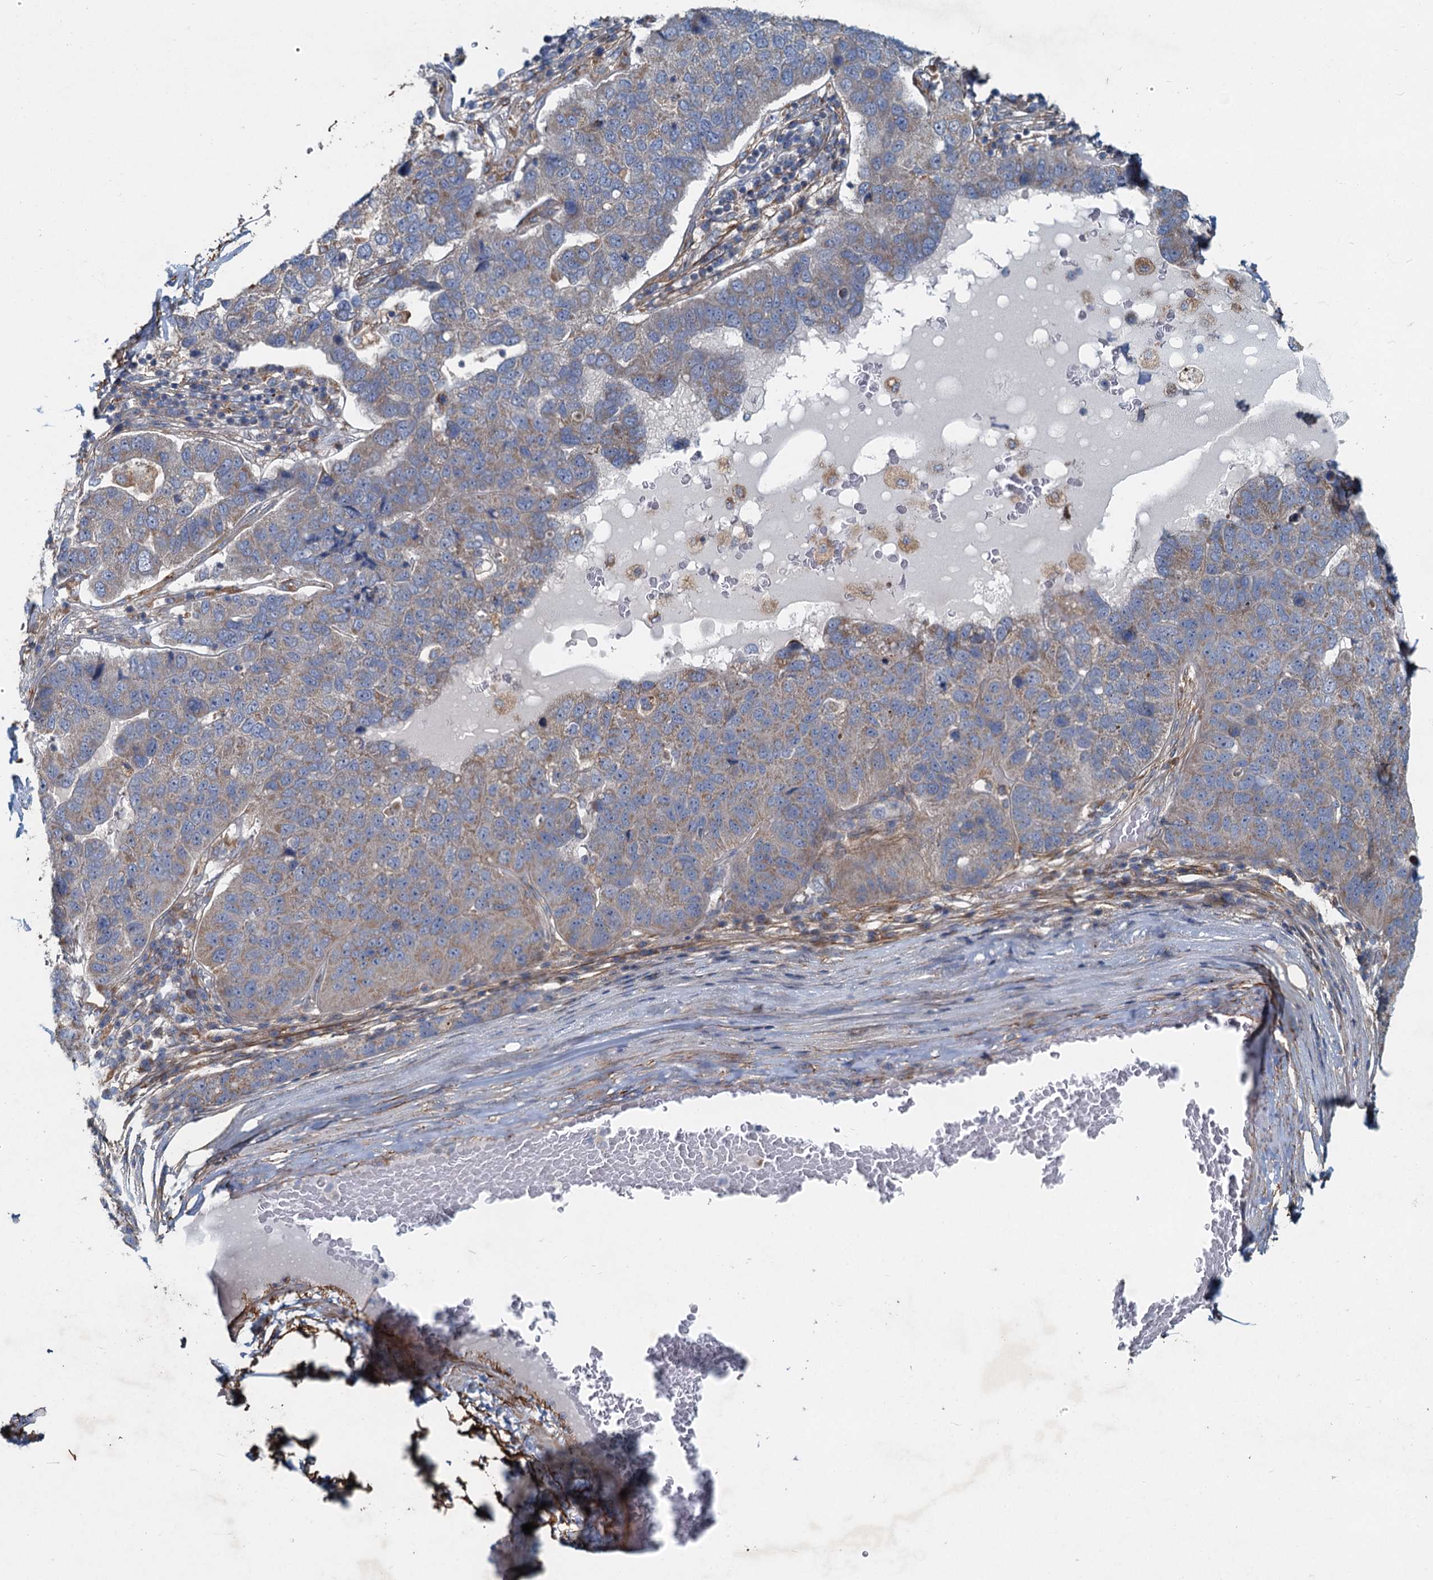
{"staining": {"intensity": "moderate", "quantity": "<25%", "location": "cytoplasmic/membranous"}, "tissue": "pancreatic cancer", "cell_type": "Tumor cells", "image_type": "cancer", "snomed": [{"axis": "morphology", "description": "Adenocarcinoma, NOS"}, {"axis": "topography", "description": "Pancreas"}], "caption": "A high-resolution image shows immunohistochemistry staining of pancreatic adenocarcinoma, which displays moderate cytoplasmic/membranous positivity in approximately <25% of tumor cells. The protein of interest is shown in brown color, while the nuclei are stained blue.", "gene": "ADCY2", "patient": {"sex": "female", "age": 61}}